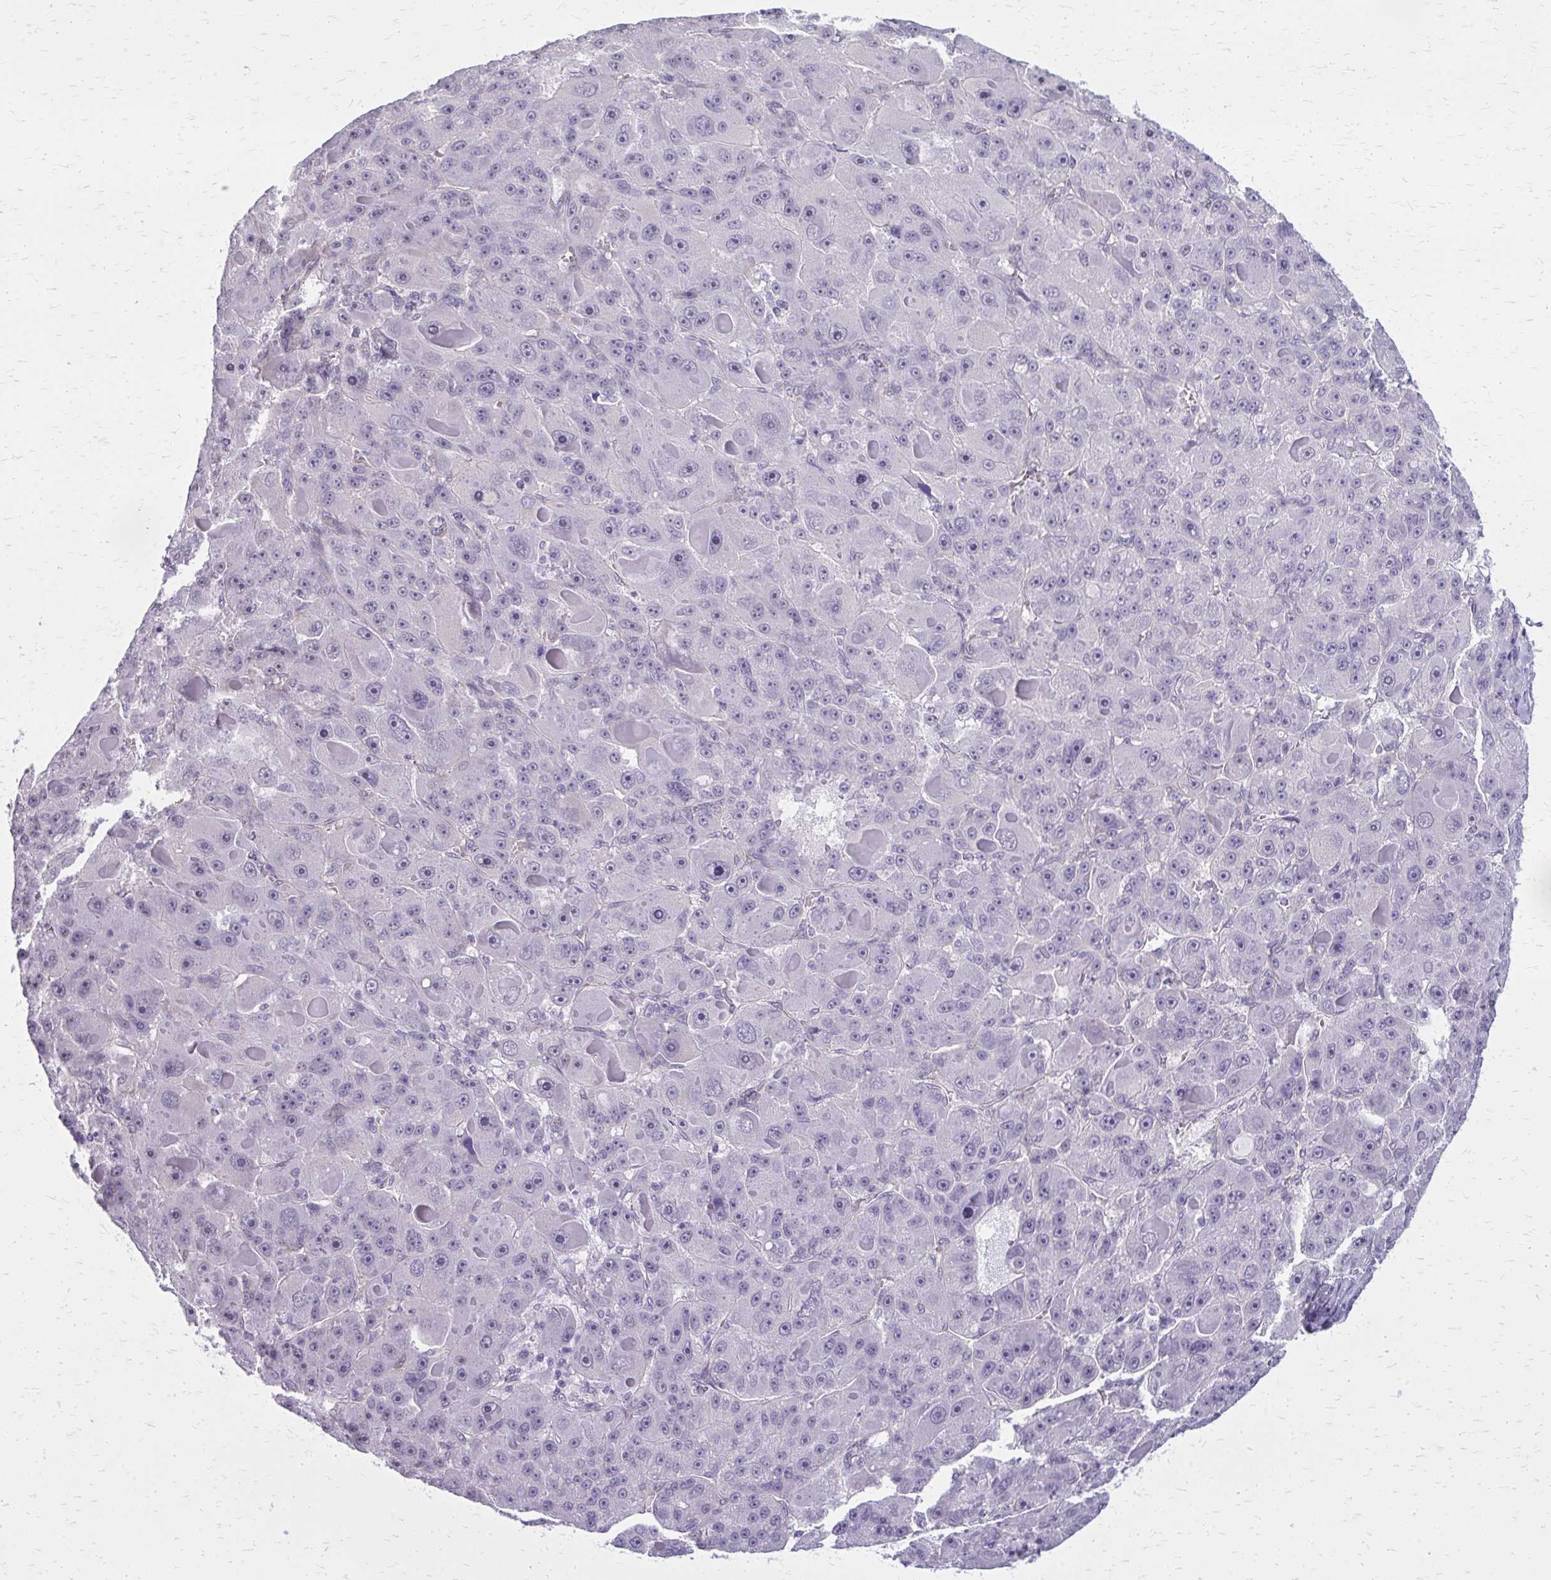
{"staining": {"intensity": "negative", "quantity": "none", "location": "none"}, "tissue": "liver cancer", "cell_type": "Tumor cells", "image_type": "cancer", "snomed": [{"axis": "morphology", "description": "Carcinoma, Hepatocellular, NOS"}, {"axis": "topography", "description": "Liver"}], "caption": "High magnification brightfield microscopy of hepatocellular carcinoma (liver) stained with DAB (3,3'-diaminobenzidine) (brown) and counterstained with hematoxylin (blue): tumor cells show no significant expression.", "gene": "PLCB1", "patient": {"sex": "male", "age": 76}}